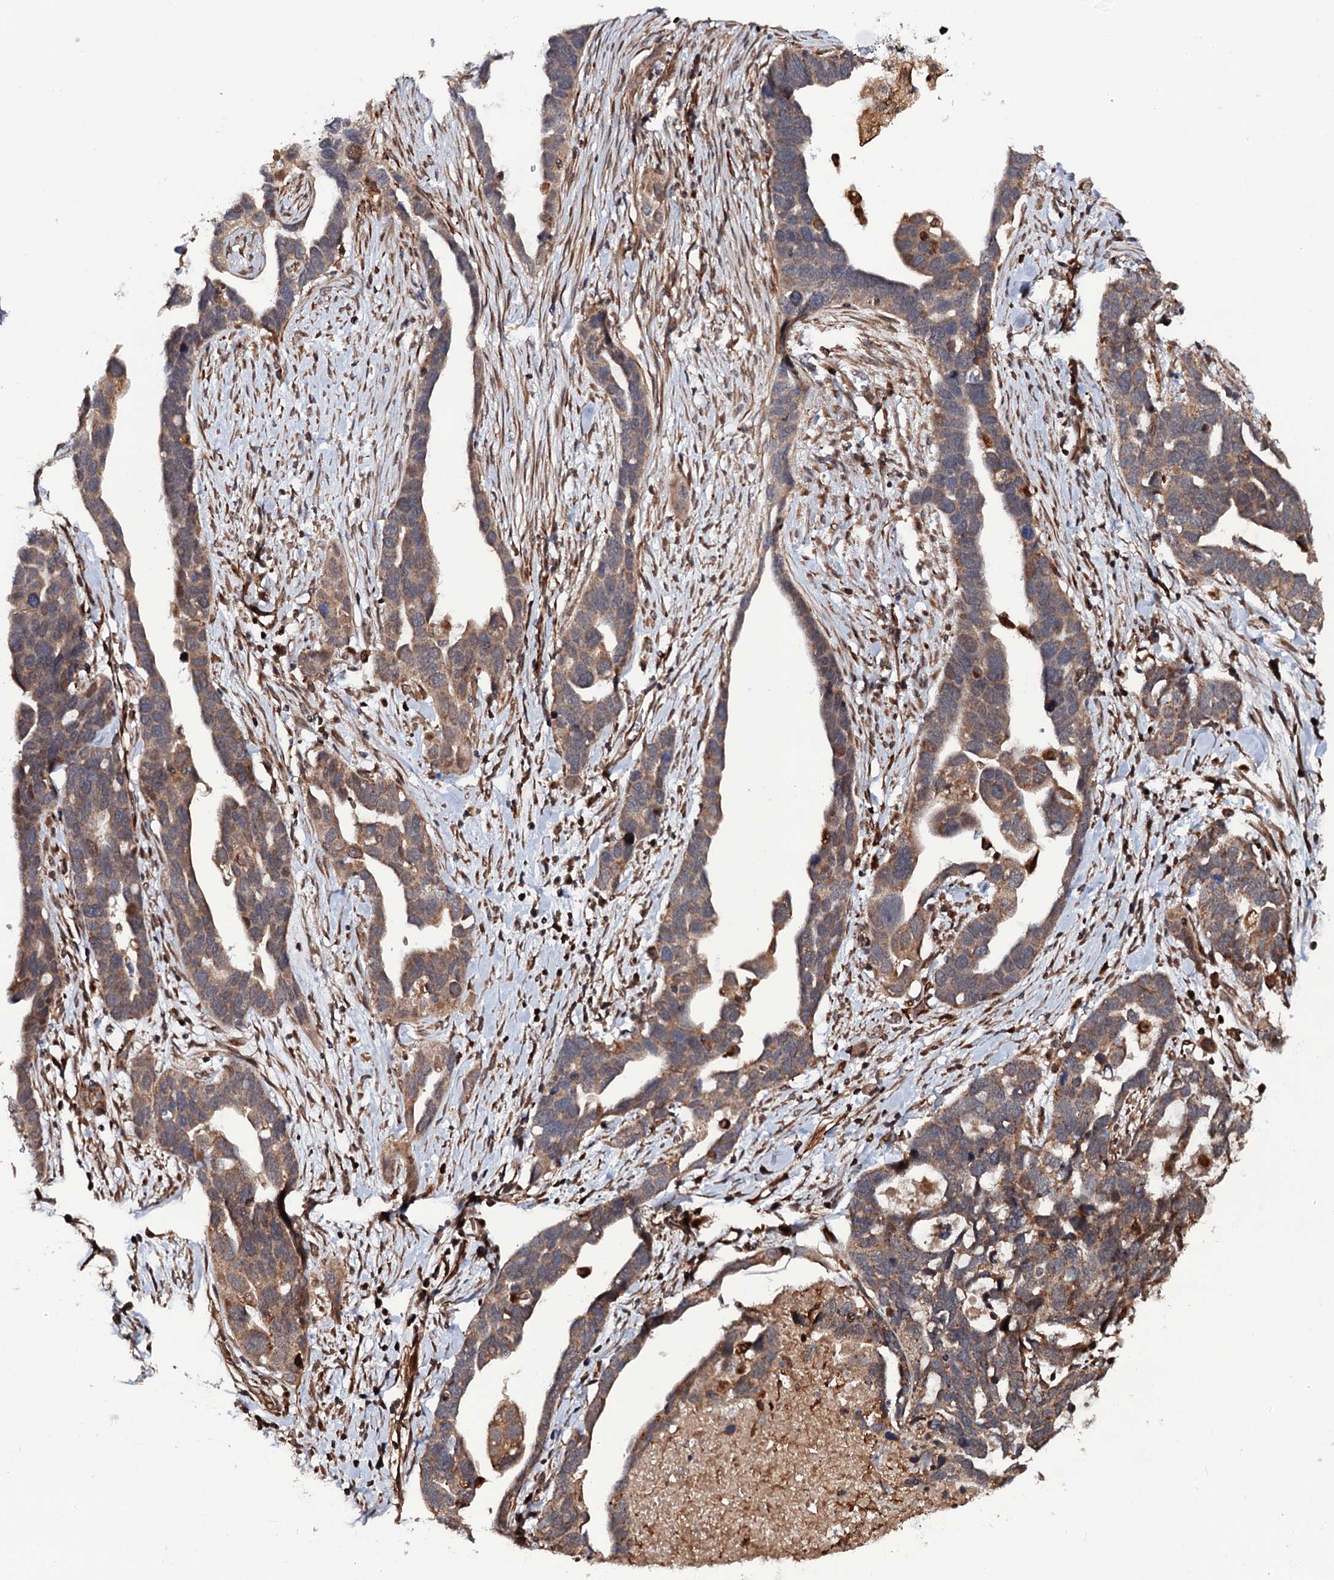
{"staining": {"intensity": "weak", "quantity": ">75%", "location": "cytoplasmic/membranous"}, "tissue": "ovarian cancer", "cell_type": "Tumor cells", "image_type": "cancer", "snomed": [{"axis": "morphology", "description": "Cystadenocarcinoma, serous, NOS"}, {"axis": "topography", "description": "Ovary"}], "caption": "Tumor cells reveal low levels of weak cytoplasmic/membranous expression in approximately >75% of cells in human ovarian cancer (serous cystadenocarcinoma). (Brightfield microscopy of DAB IHC at high magnification).", "gene": "FSIP1", "patient": {"sex": "female", "age": 54}}